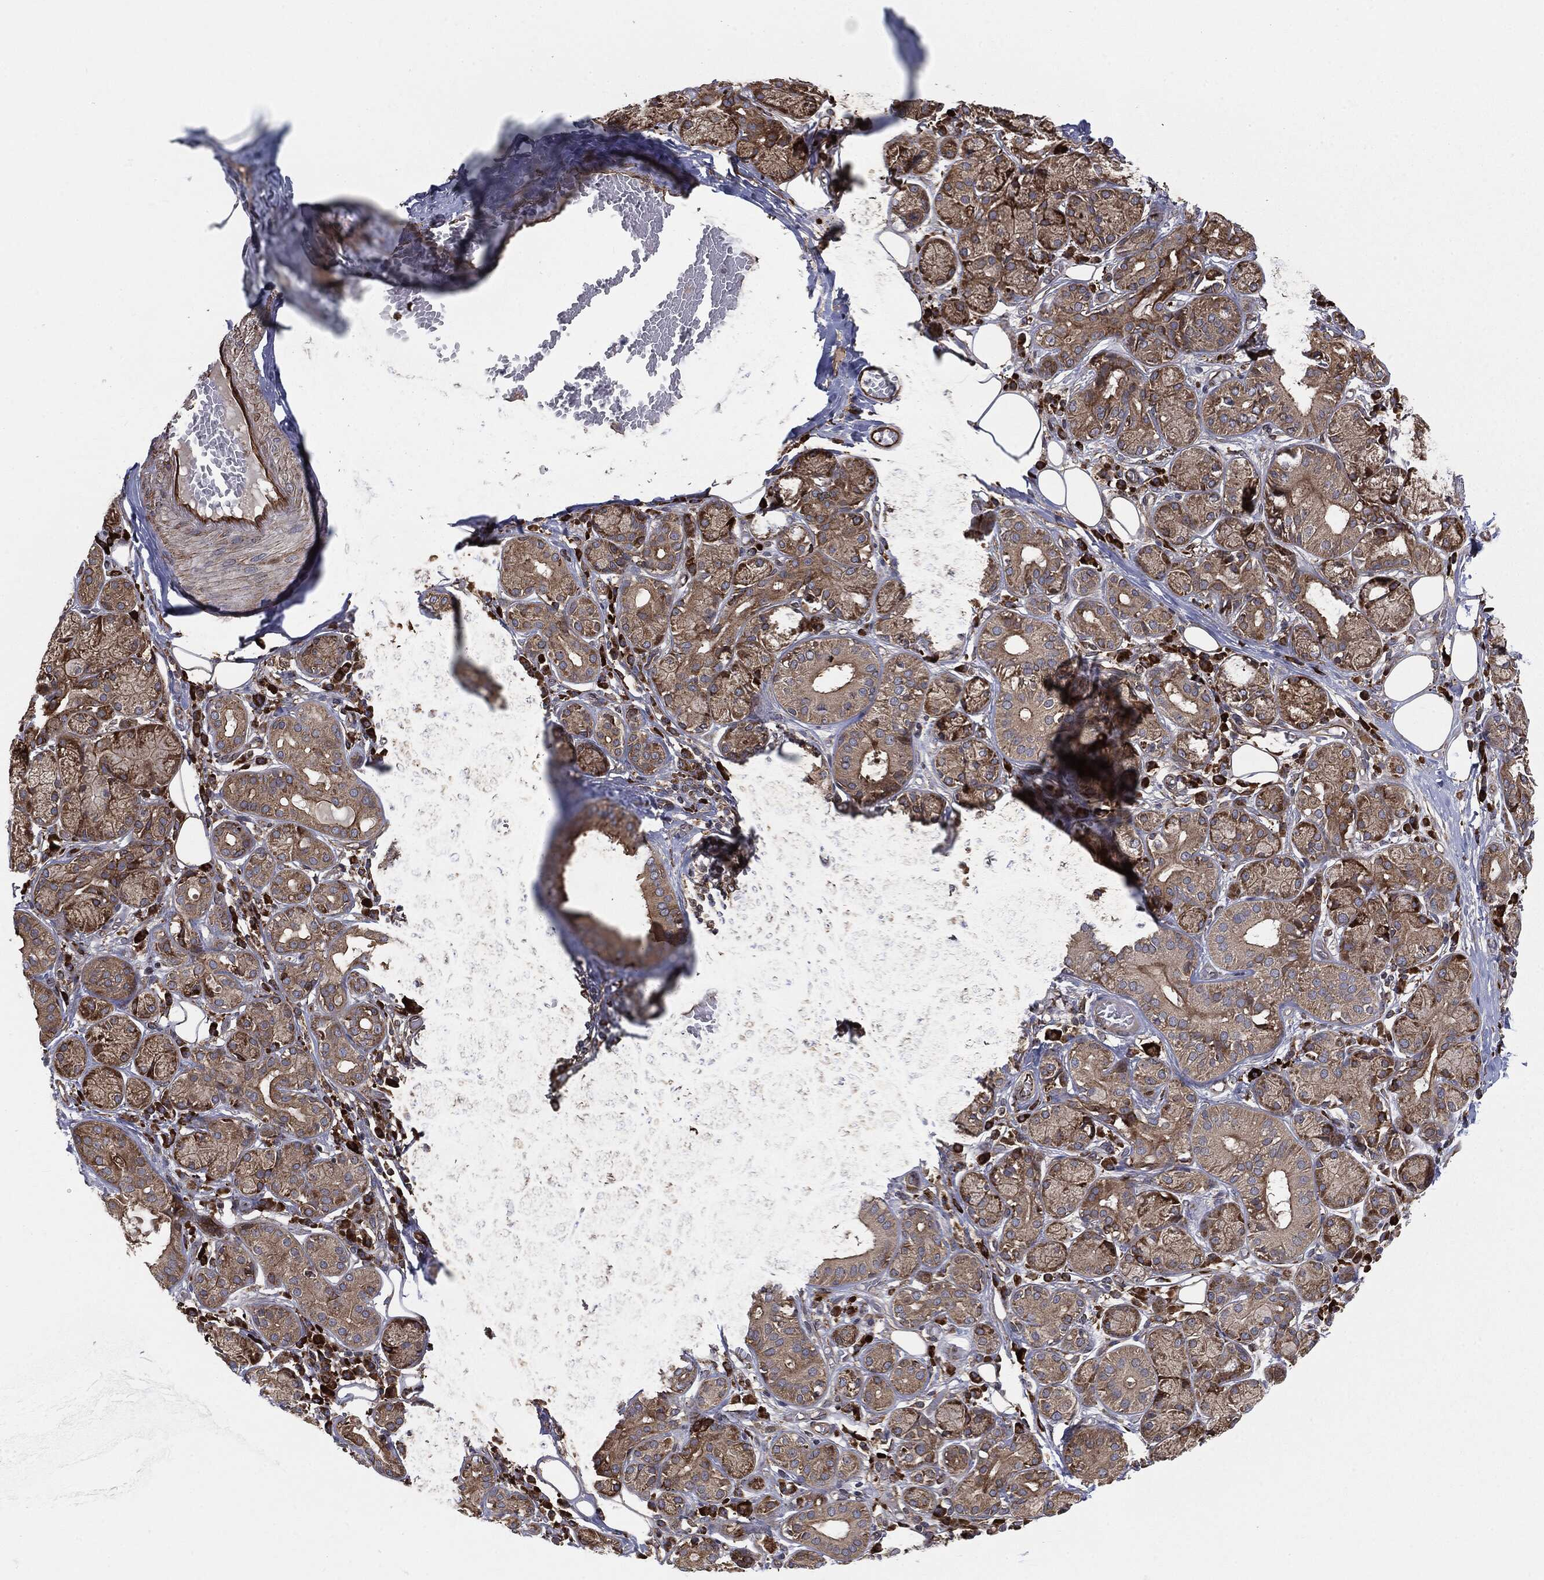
{"staining": {"intensity": "strong", "quantity": ">75%", "location": "cytoplasmic/membranous"}, "tissue": "salivary gland", "cell_type": "Glandular cells", "image_type": "normal", "snomed": [{"axis": "morphology", "description": "Normal tissue, NOS"}, {"axis": "topography", "description": "Salivary gland"}], "caption": "An image of human salivary gland stained for a protein shows strong cytoplasmic/membranous brown staining in glandular cells. (Stains: DAB (3,3'-diaminobenzidine) in brown, nuclei in blue, Microscopy: brightfield microscopy at high magnification).", "gene": "CYLD", "patient": {"sex": "male", "age": 71}}